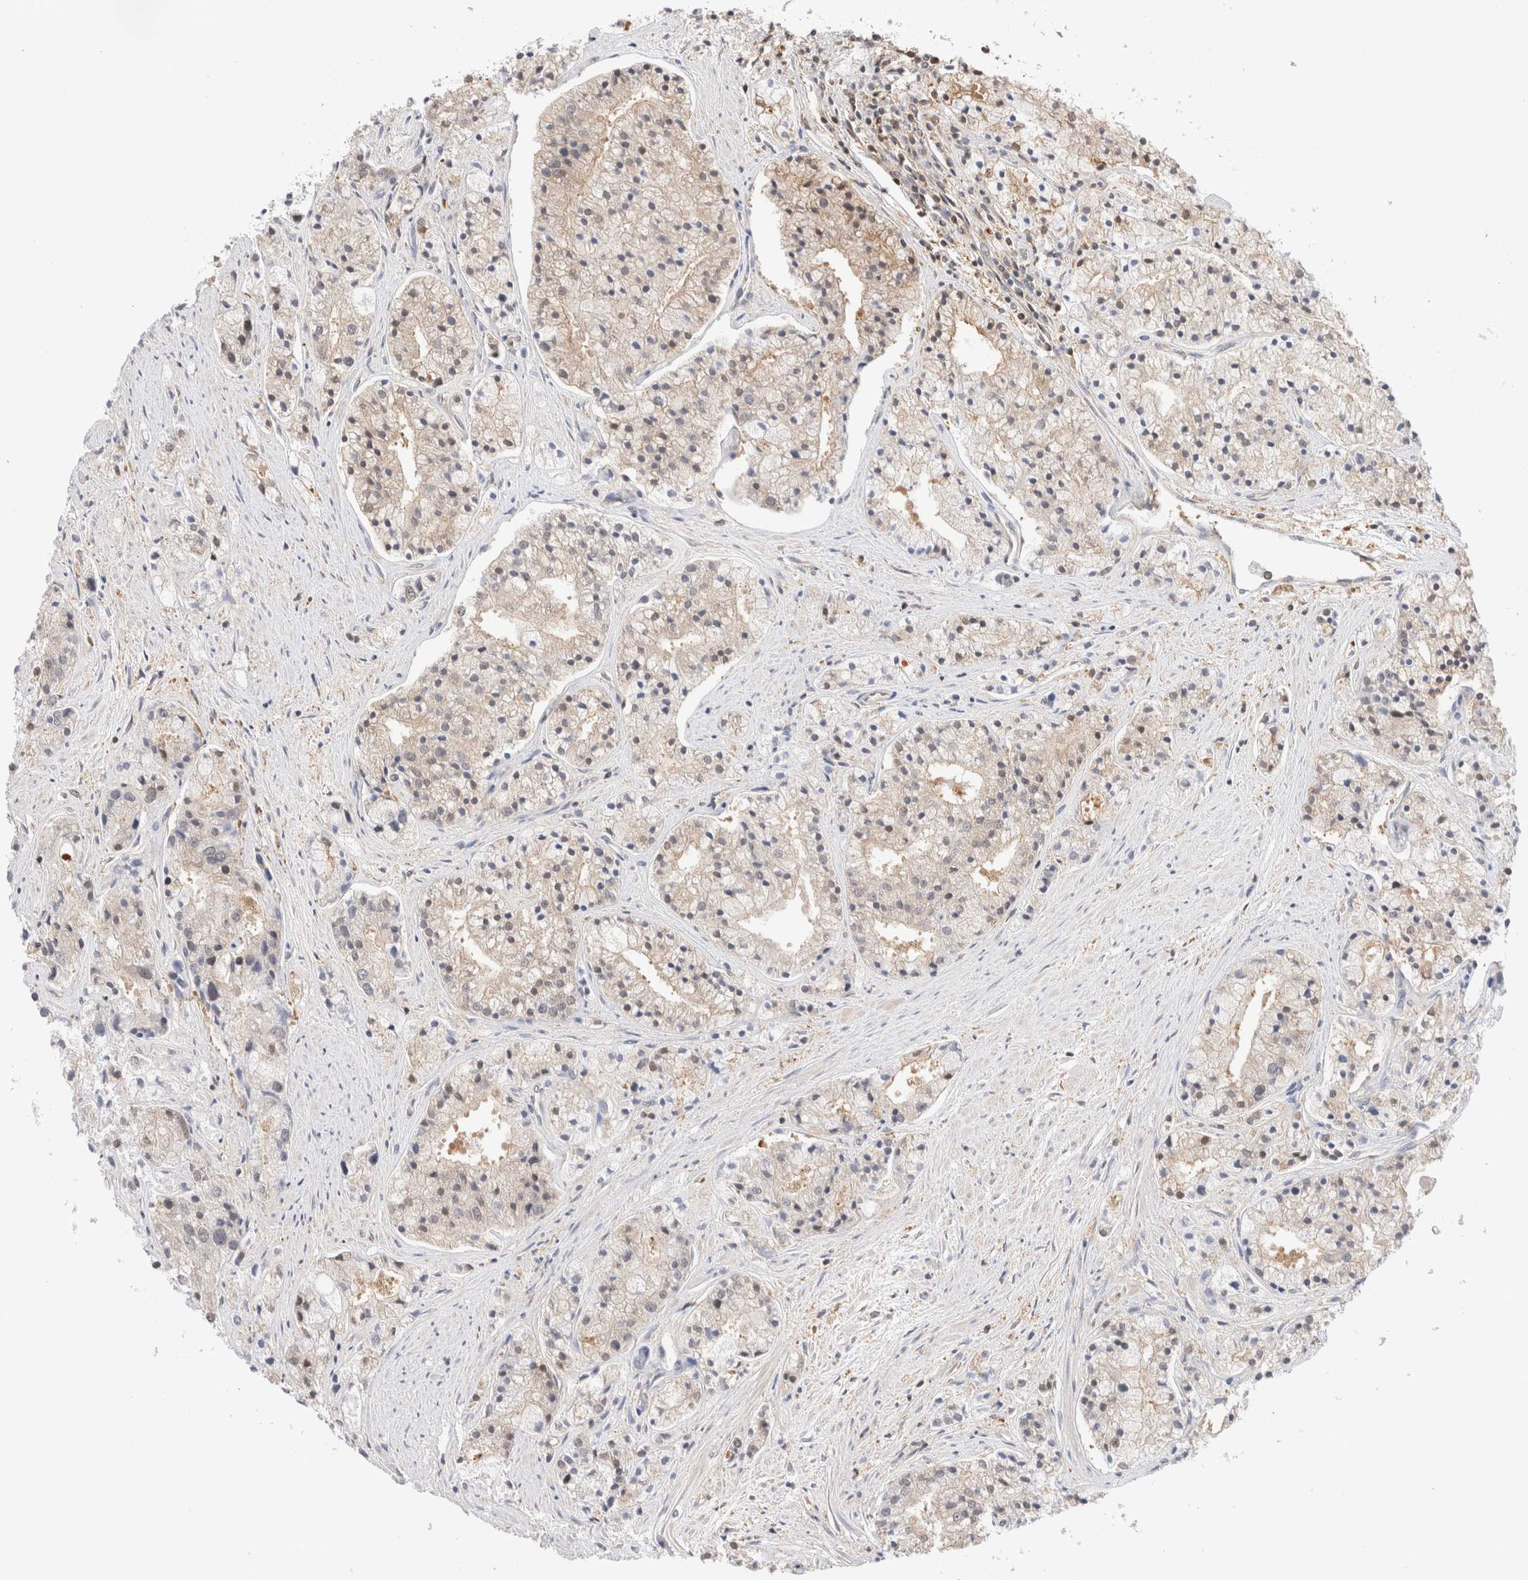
{"staining": {"intensity": "weak", "quantity": "25%-75%", "location": "cytoplasmic/membranous"}, "tissue": "prostate cancer", "cell_type": "Tumor cells", "image_type": "cancer", "snomed": [{"axis": "morphology", "description": "Adenocarcinoma, High grade"}, {"axis": "topography", "description": "Prostate"}], "caption": "This is an image of immunohistochemistry staining of prostate adenocarcinoma (high-grade), which shows weak expression in the cytoplasmic/membranous of tumor cells.", "gene": "C17orf97", "patient": {"sex": "male", "age": 50}}